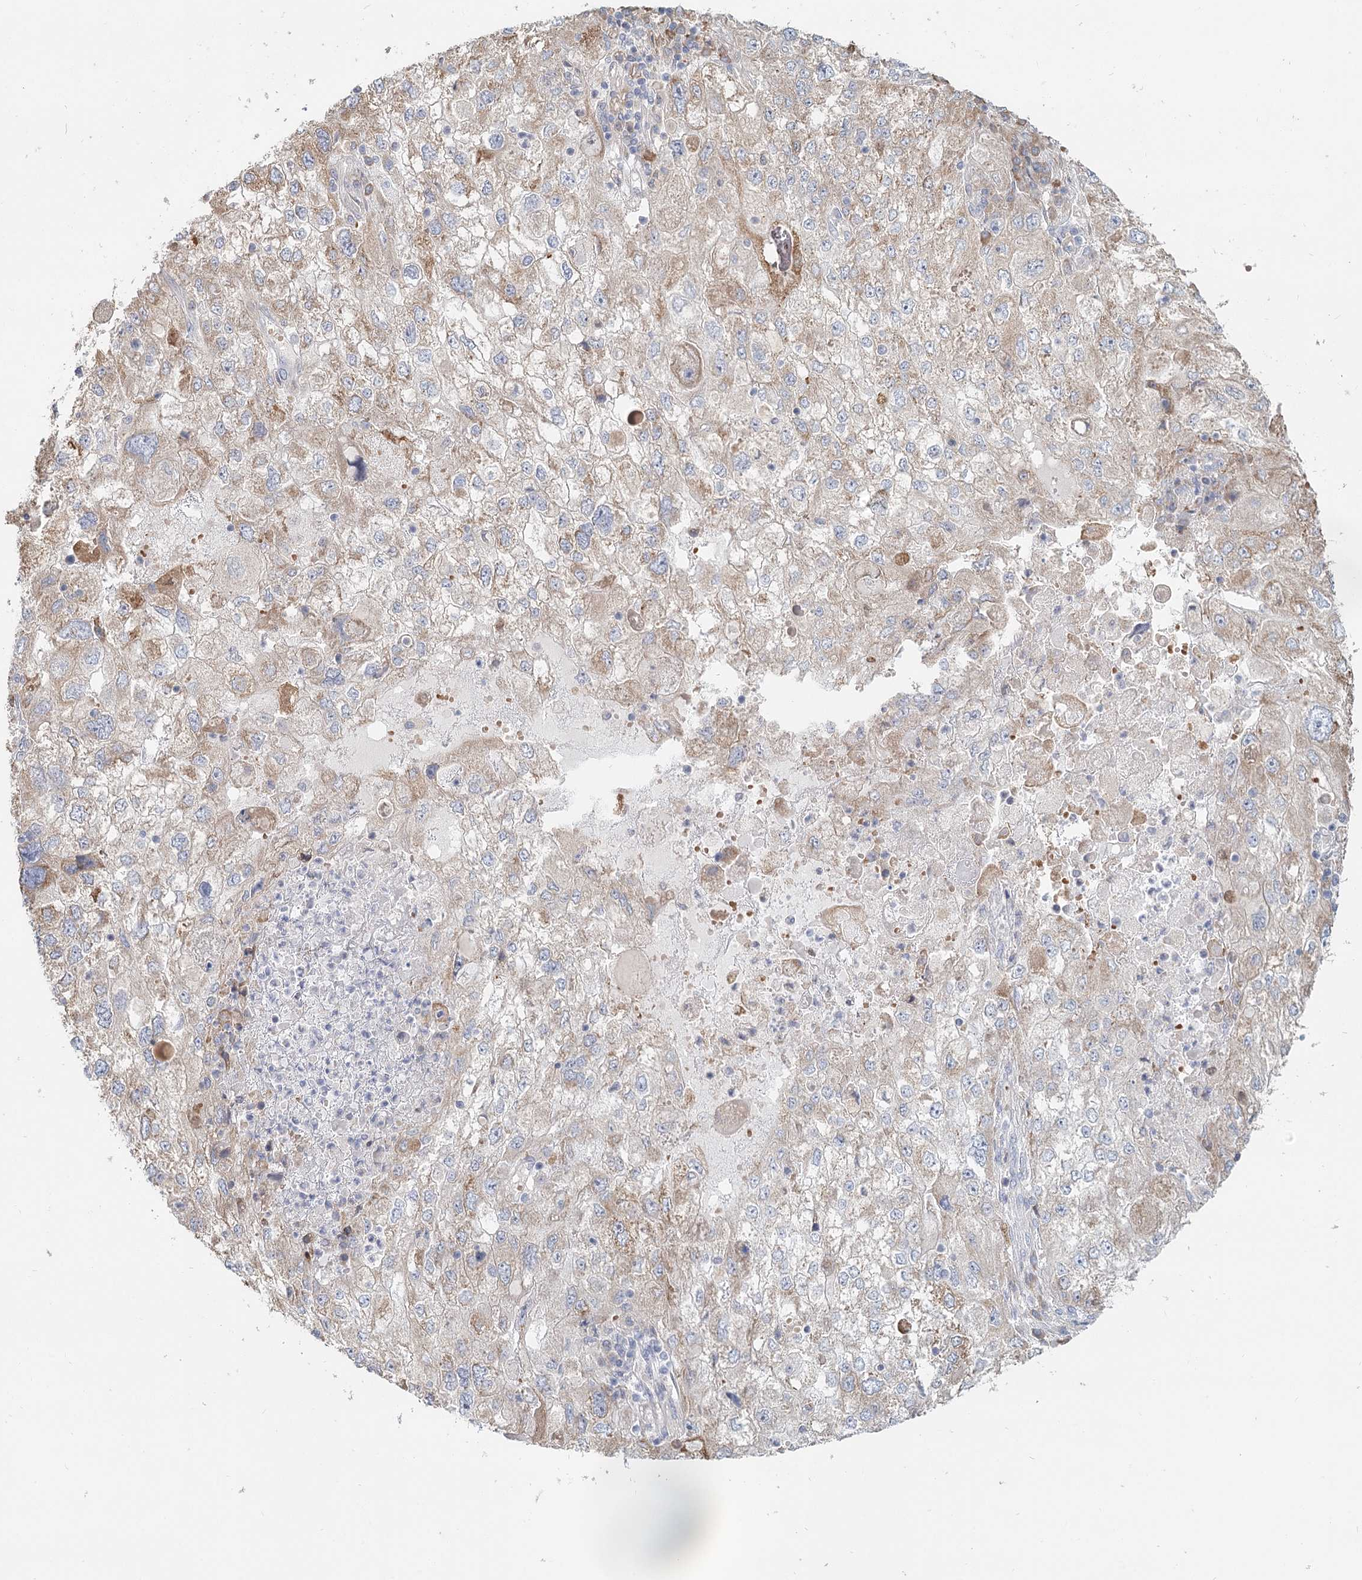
{"staining": {"intensity": "weak", "quantity": "<25%", "location": "cytoplasmic/membranous"}, "tissue": "endometrial cancer", "cell_type": "Tumor cells", "image_type": "cancer", "snomed": [{"axis": "morphology", "description": "Adenocarcinoma, NOS"}, {"axis": "topography", "description": "Endometrium"}], "caption": "Human endometrial adenocarcinoma stained for a protein using IHC reveals no positivity in tumor cells.", "gene": "ANKRD16", "patient": {"sex": "female", "age": 49}}